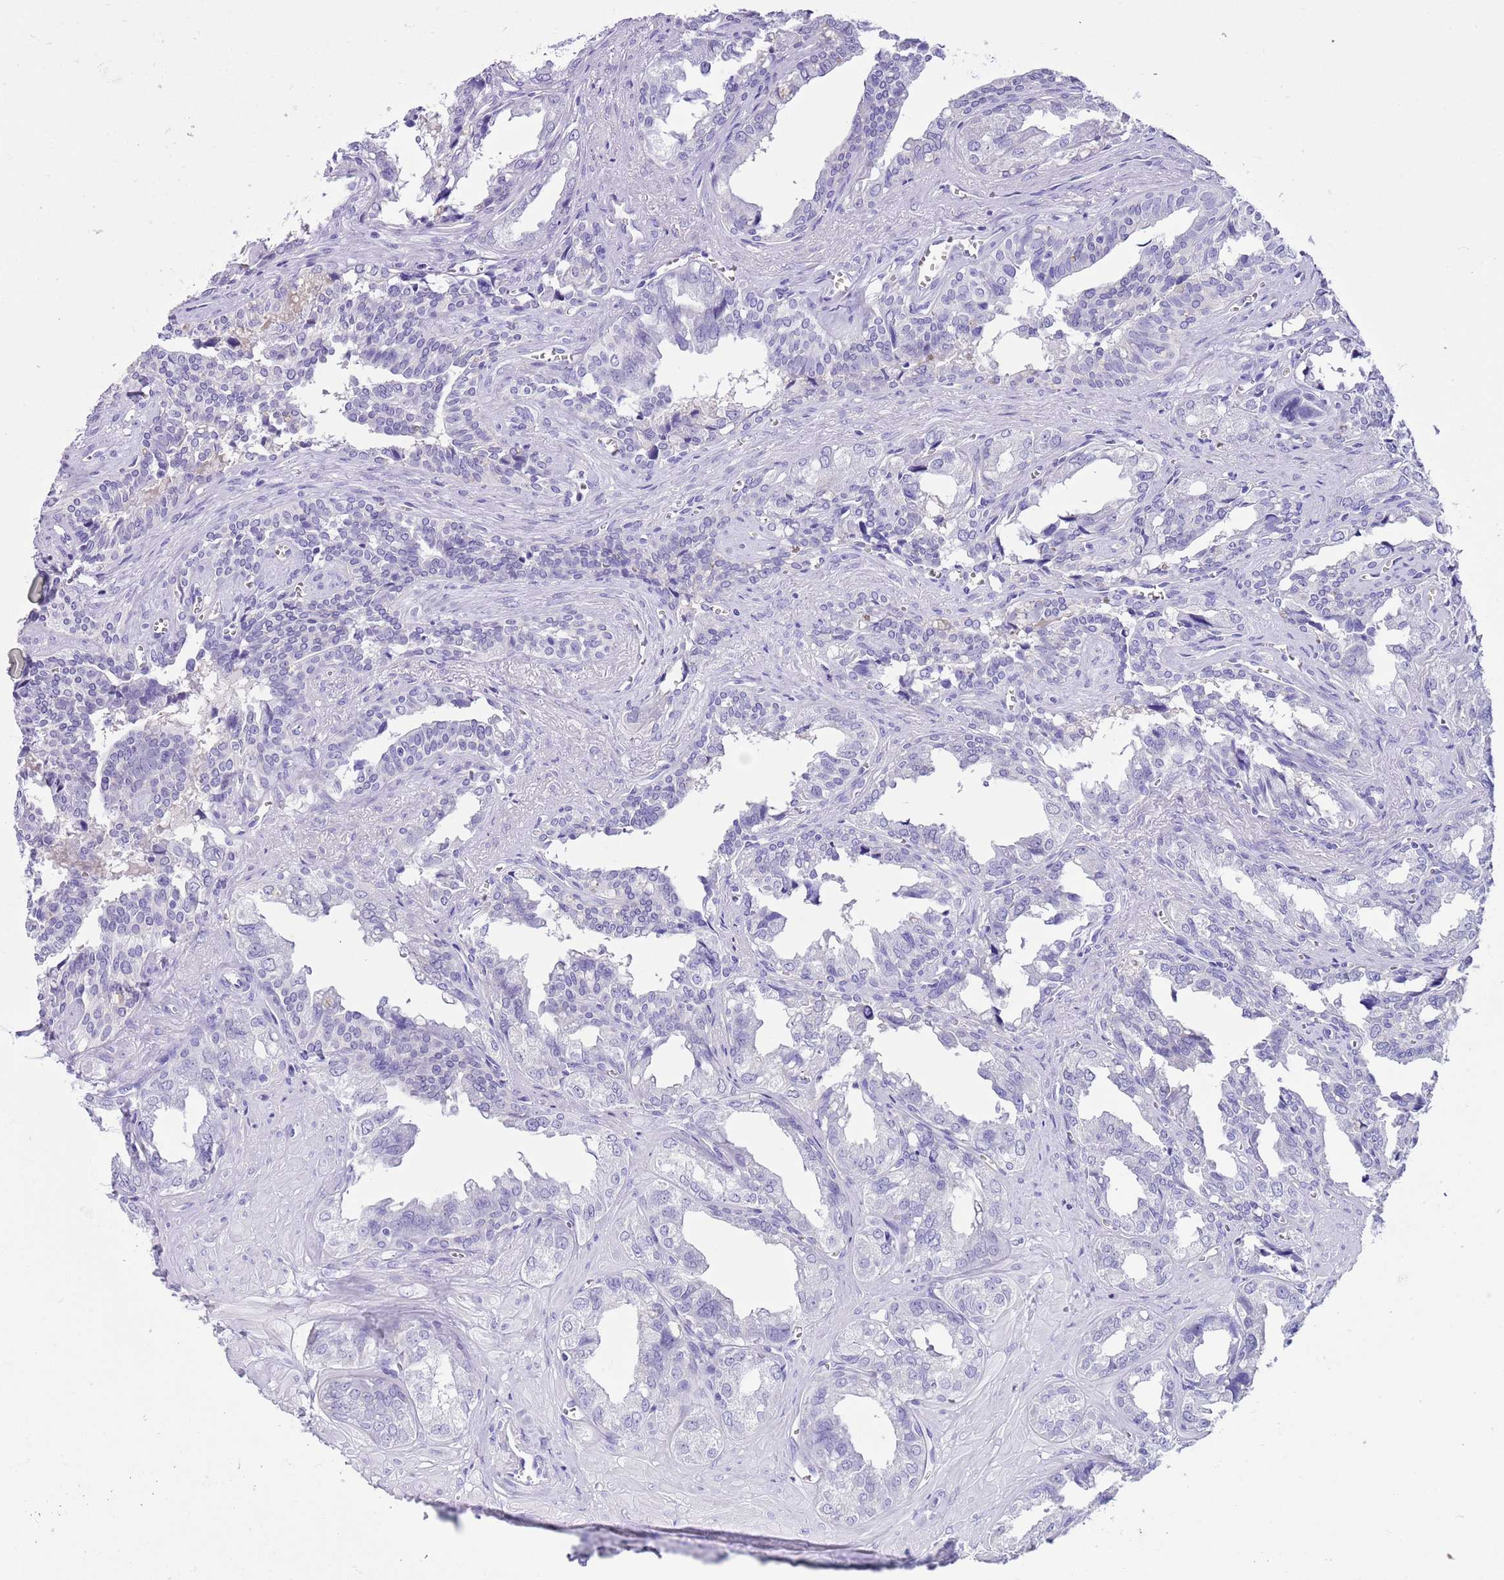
{"staining": {"intensity": "negative", "quantity": "none", "location": "none"}, "tissue": "seminal vesicle", "cell_type": "Glandular cells", "image_type": "normal", "snomed": [{"axis": "morphology", "description": "Normal tissue, NOS"}, {"axis": "topography", "description": "Seminal veicle"}], "caption": "Seminal vesicle stained for a protein using IHC shows no staining glandular cells.", "gene": "TMEM185A", "patient": {"sex": "male", "age": 67}}